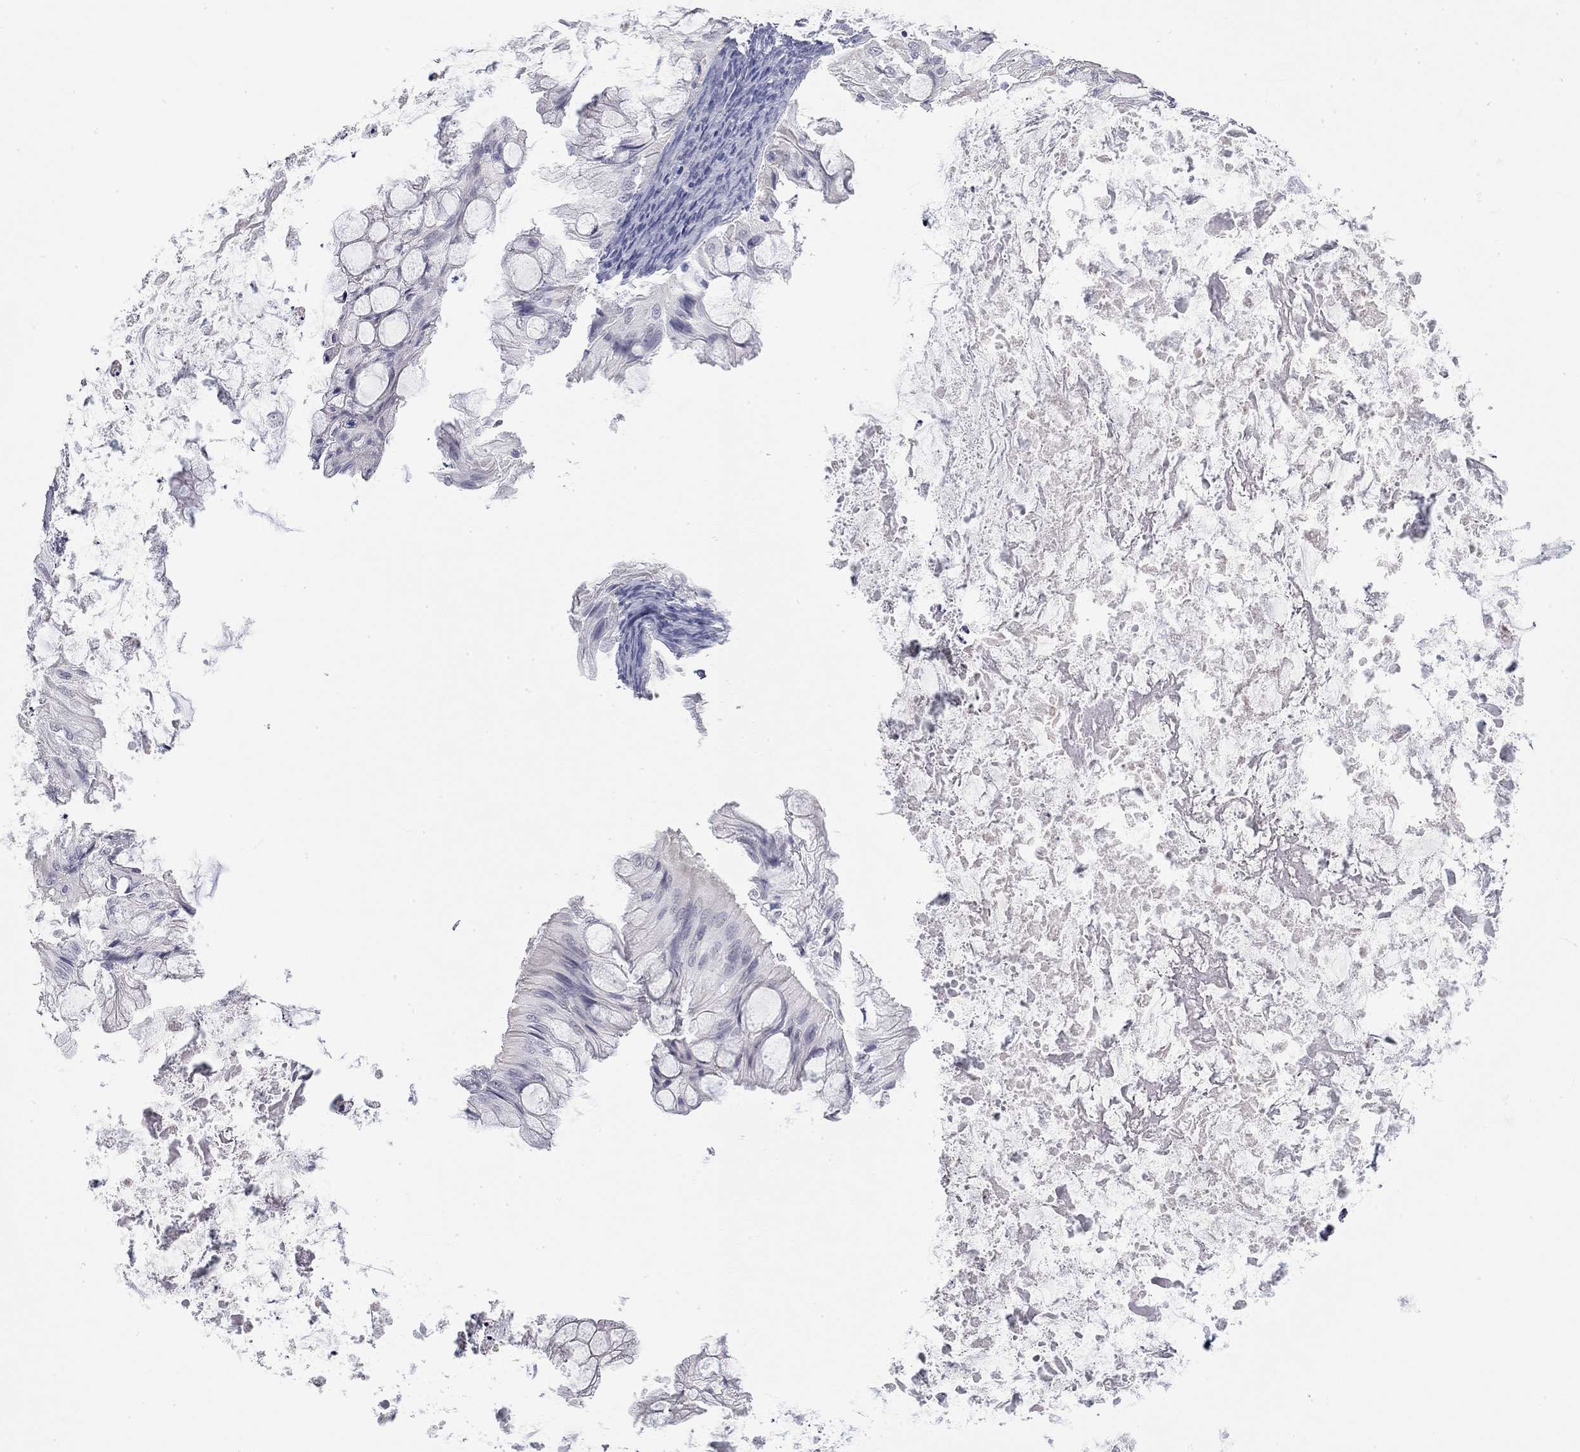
{"staining": {"intensity": "negative", "quantity": "none", "location": "none"}, "tissue": "ovarian cancer", "cell_type": "Tumor cells", "image_type": "cancer", "snomed": [{"axis": "morphology", "description": "Cystadenocarcinoma, mucinous, NOS"}, {"axis": "topography", "description": "Ovary"}], "caption": "DAB (3,3'-diaminobenzidine) immunohistochemical staining of human ovarian mucinous cystadenocarcinoma shows no significant expression in tumor cells. (DAB (3,3'-diaminobenzidine) IHC visualized using brightfield microscopy, high magnification).", "gene": "AK8", "patient": {"sex": "female", "age": 57}}